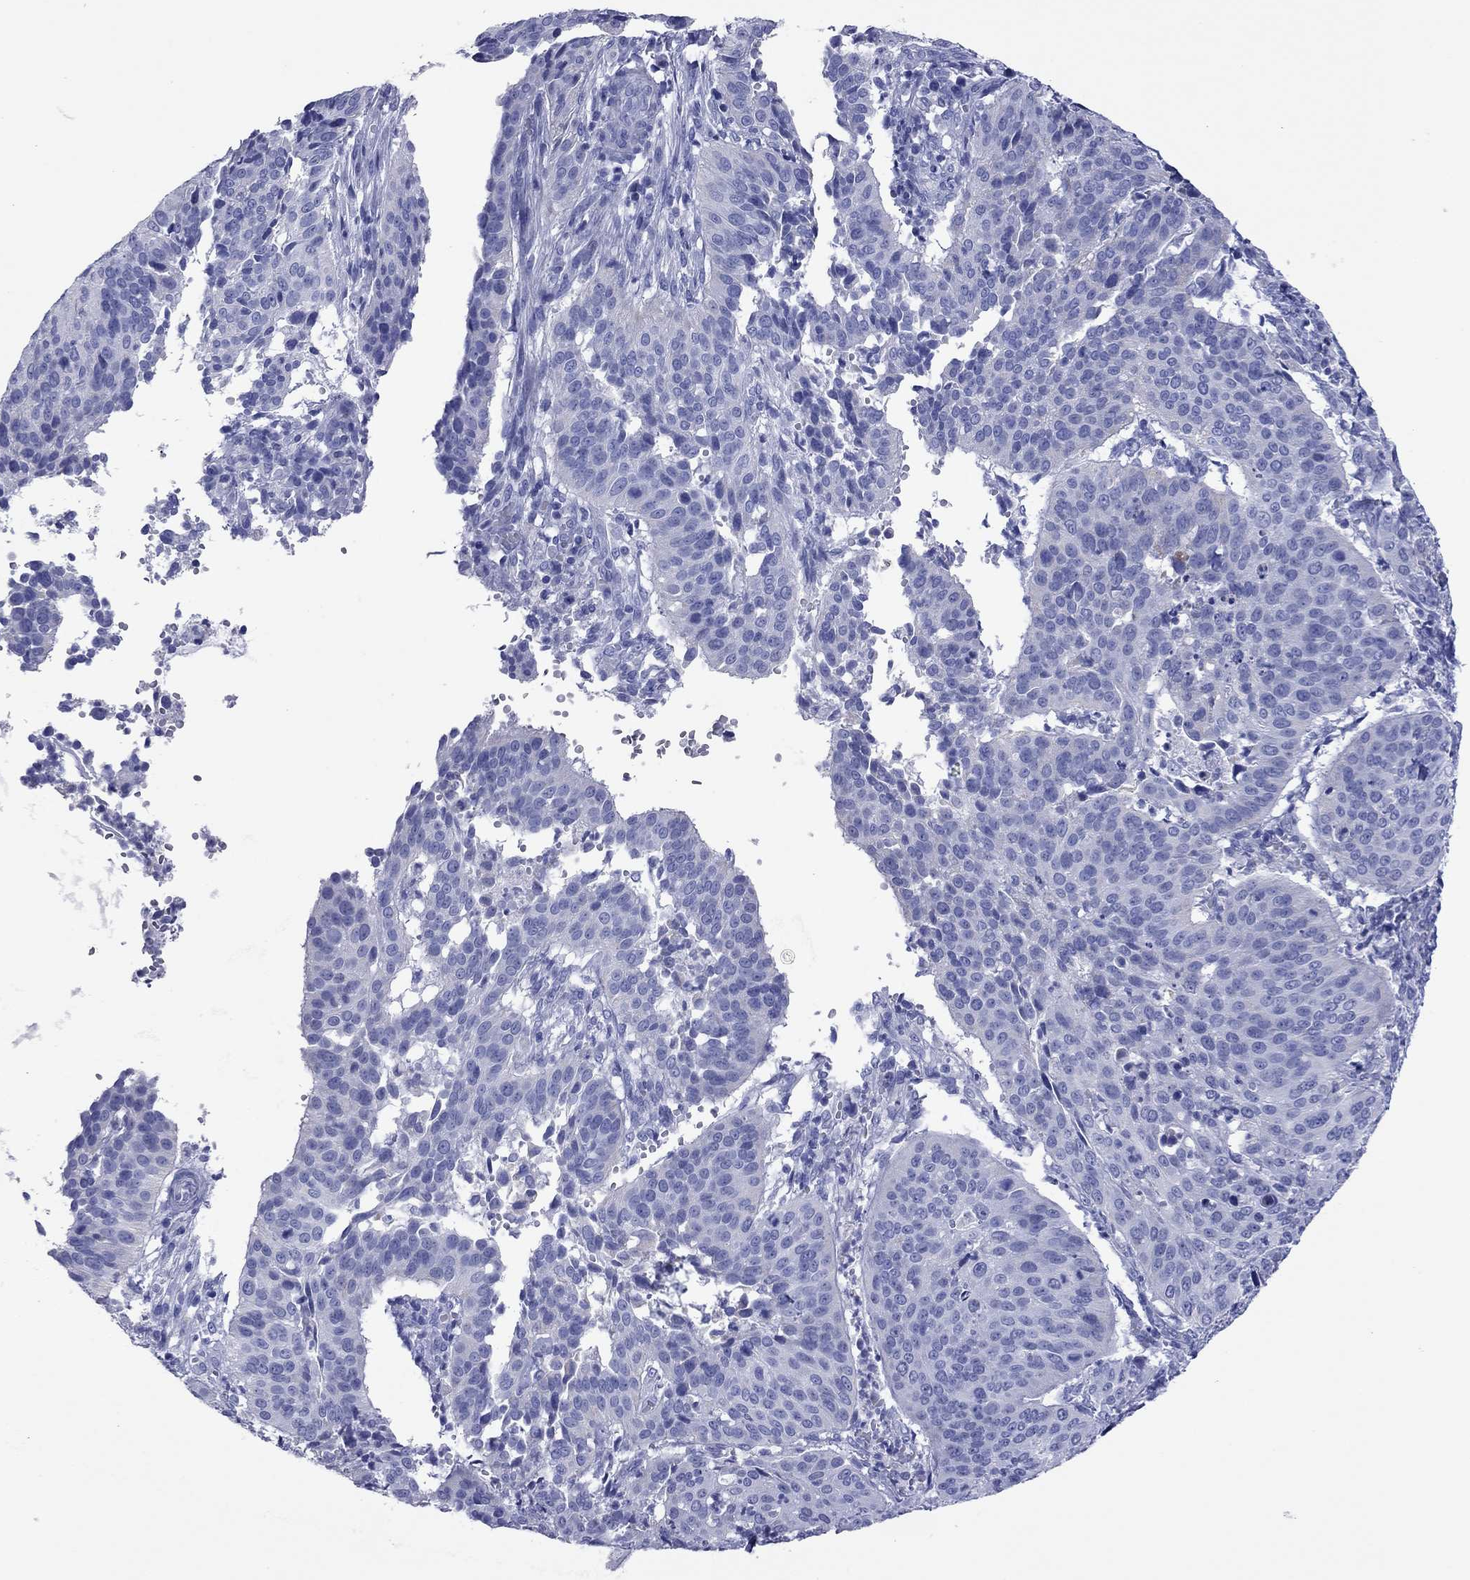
{"staining": {"intensity": "negative", "quantity": "none", "location": "none"}, "tissue": "cervical cancer", "cell_type": "Tumor cells", "image_type": "cancer", "snomed": [{"axis": "morphology", "description": "Normal tissue, NOS"}, {"axis": "morphology", "description": "Squamous cell carcinoma, NOS"}, {"axis": "topography", "description": "Cervix"}], "caption": "IHC image of neoplastic tissue: human cervical squamous cell carcinoma stained with DAB demonstrates no significant protein staining in tumor cells.", "gene": "VSIG10", "patient": {"sex": "female", "age": 39}}